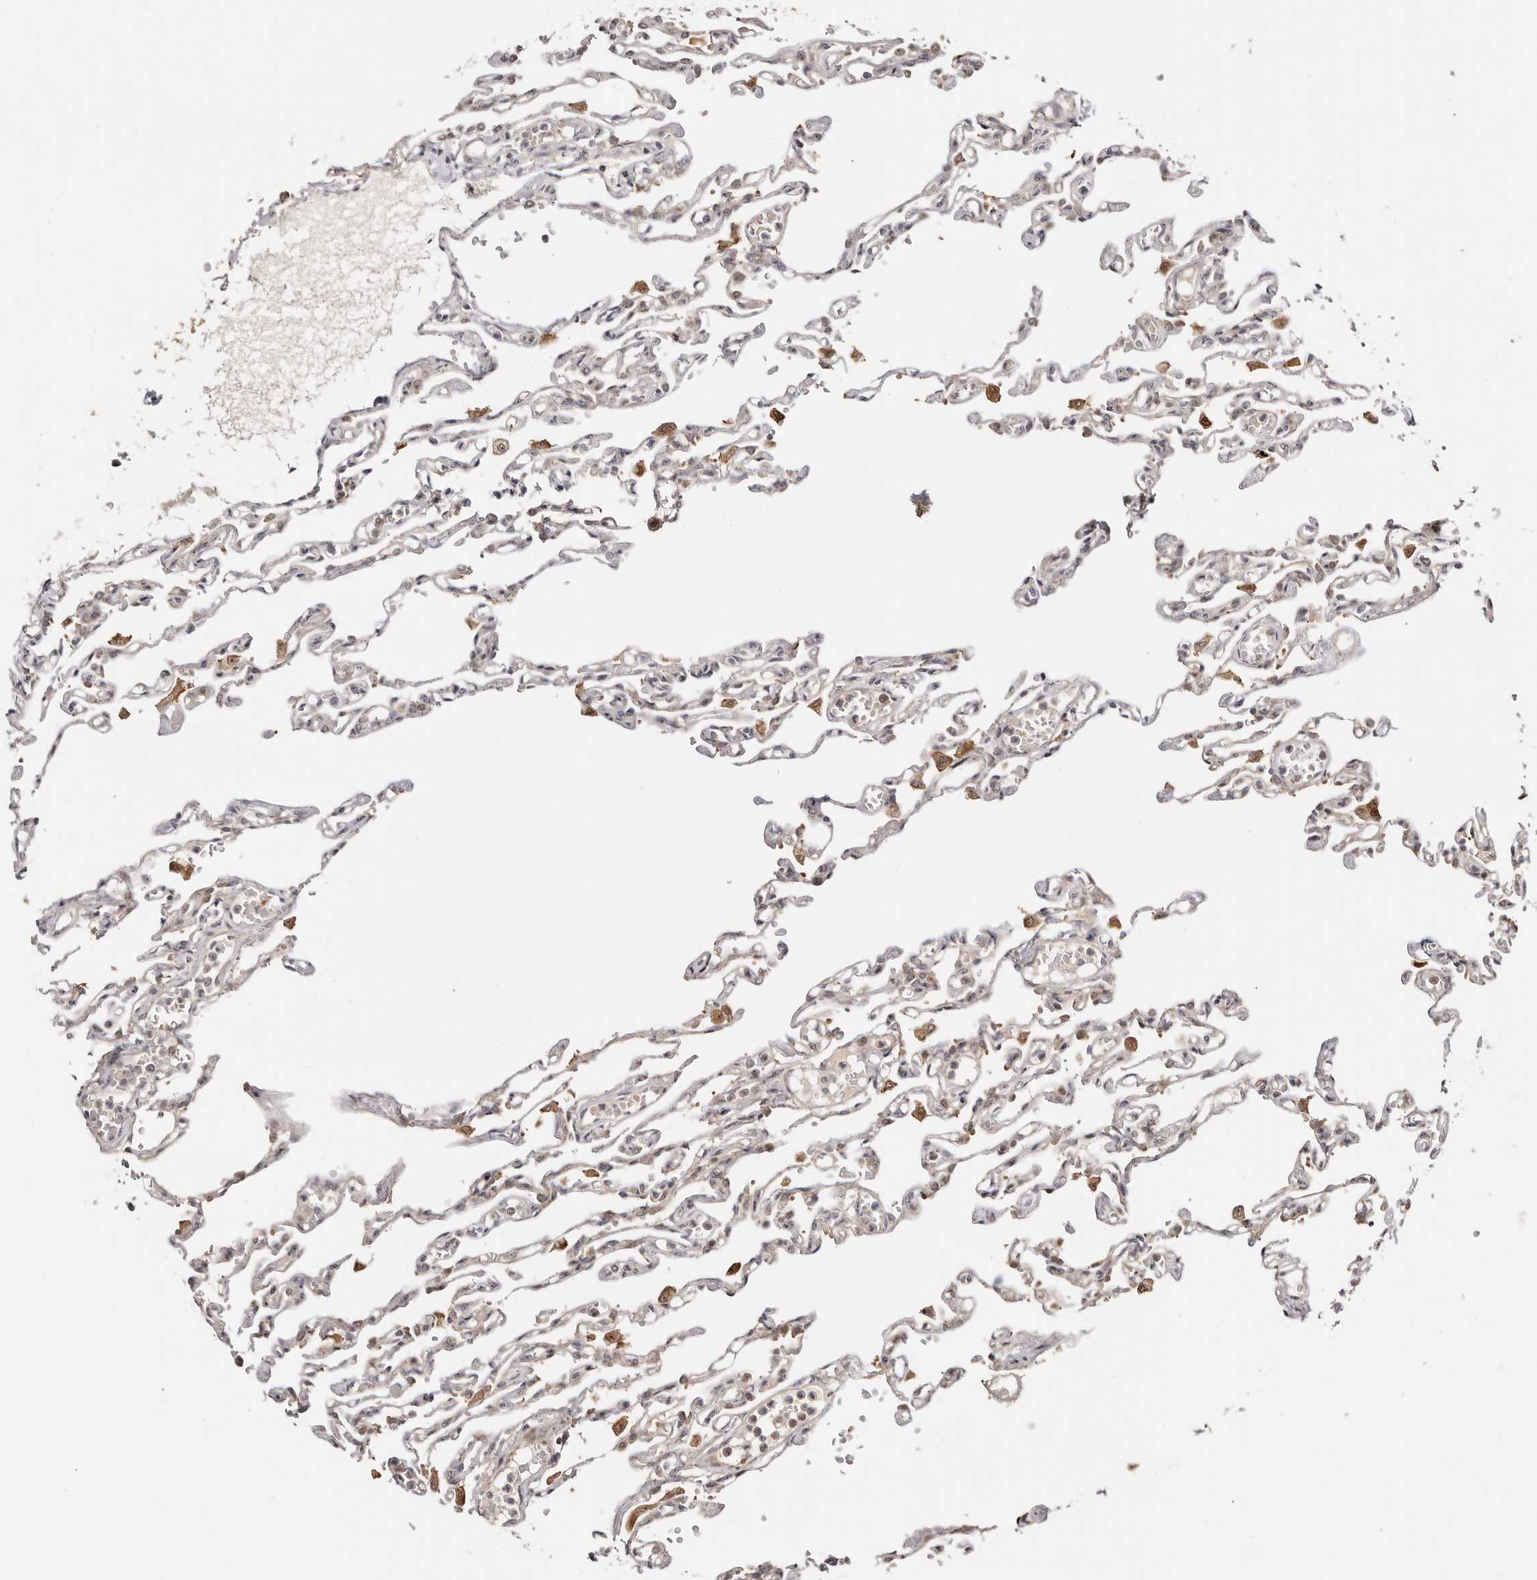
{"staining": {"intensity": "weak", "quantity": "<25%", "location": "cytoplasmic/membranous"}, "tissue": "lung", "cell_type": "Alveolar cells", "image_type": "normal", "snomed": [{"axis": "morphology", "description": "Normal tissue, NOS"}, {"axis": "topography", "description": "Lung"}], "caption": "Lung stained for a protein using immunohistochemistry (IHC) displays no positivity alveolar cells.", "gene": "ODF2L", "patient": {"sex": "male", "age": 21}}